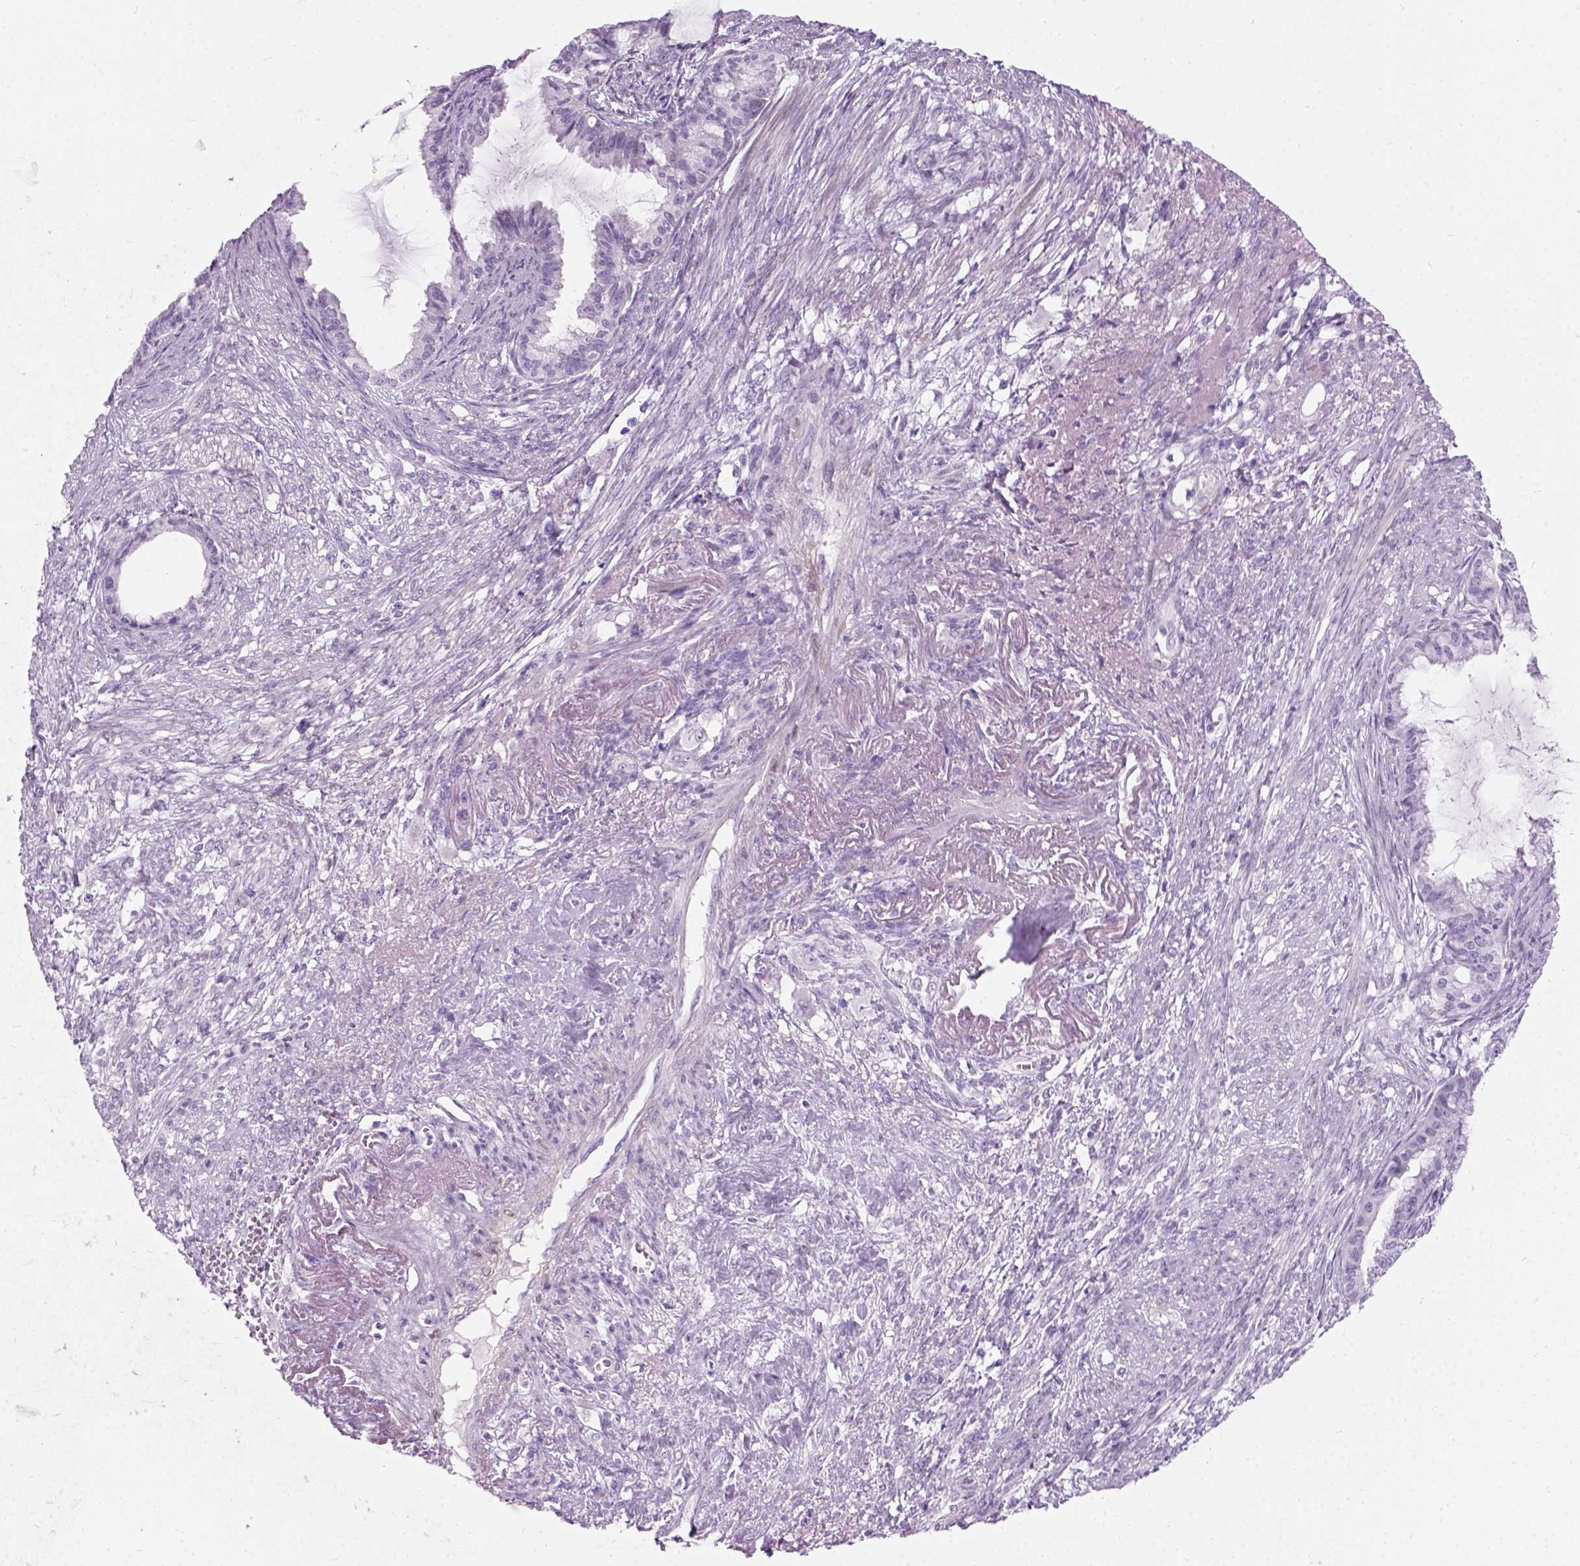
{"staining": {"intensity": "negative", "quantity": "none", "location": "none"}, "tissue": "endometrial cancer", "cell_type": "Tumor cells", "image_type": "cancer", "snomed": [{"axis": "morphology", "description": "Adenocarcinoma, NOS"}, {"axis": "topography", "description": "Endometrium"}], "caption": "Immunohistochemistry image of human endometrial adenocarcinoma stained for a protein (brown), which reveals no staining in tumor cells. The staining was performed using DAB to visualize the protein expression in brown, while the nuclei were stained in blue with hematoxylin (Magnification: 20x).", "gene": "AXDND1", "patient": {"sex": "female", "age": 86}}